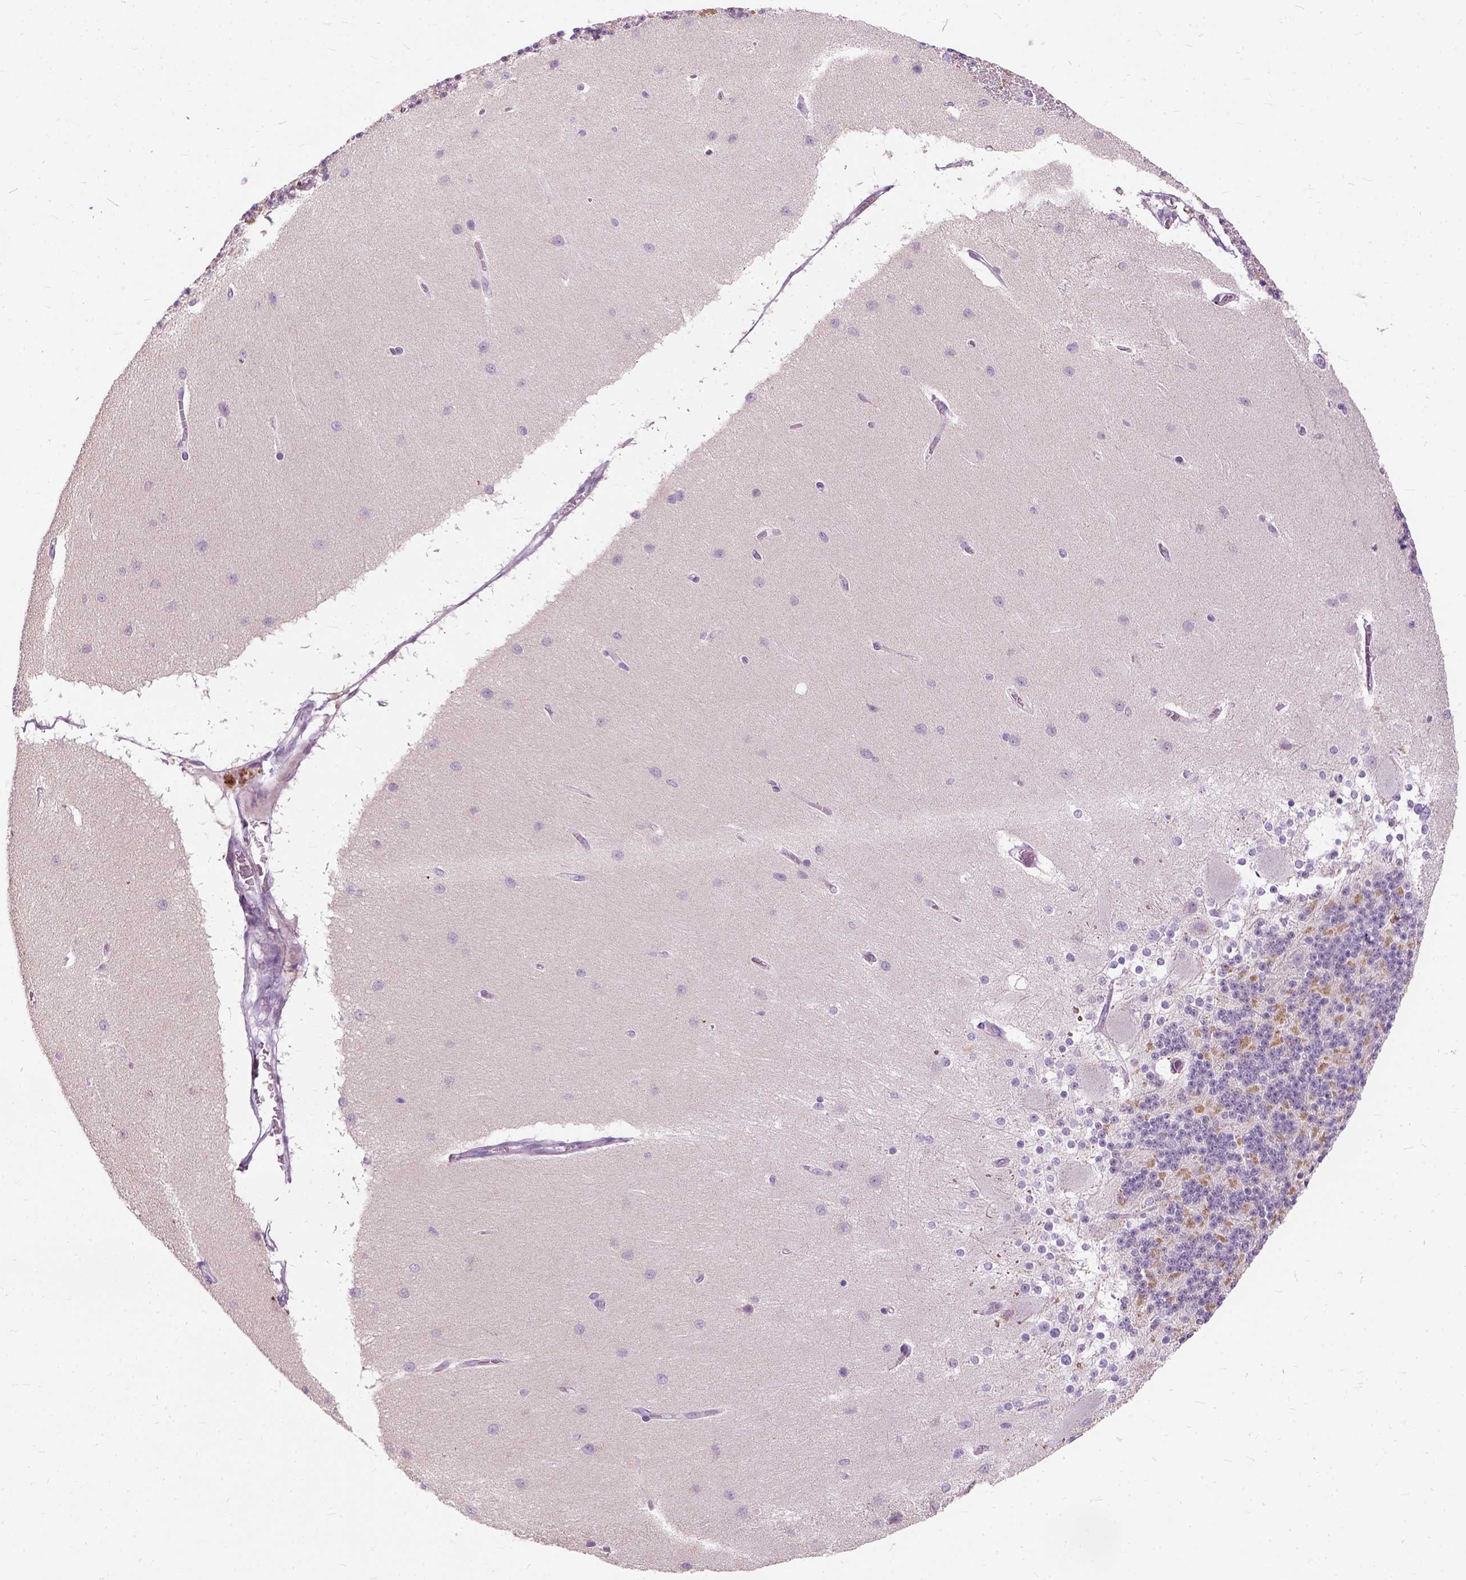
{"staining": {"intensity": "negative", "quantity": "none", "location": "none"}, "tissue": "cerebellum", "cell_type": "Cells in granular layer", "image_type": "normal", "snomed": [{"axis": "morphology", "description": "Normal tissue, NOS"}, {"axis": "topography", "description": "Cerebellum"}], "caption": "A micrograph of cerebellum stained for a protein reveals no brown staining in cells in granular layer.", "gene": "TRIM72", "patient": {"sex": "female", "age": 54}}